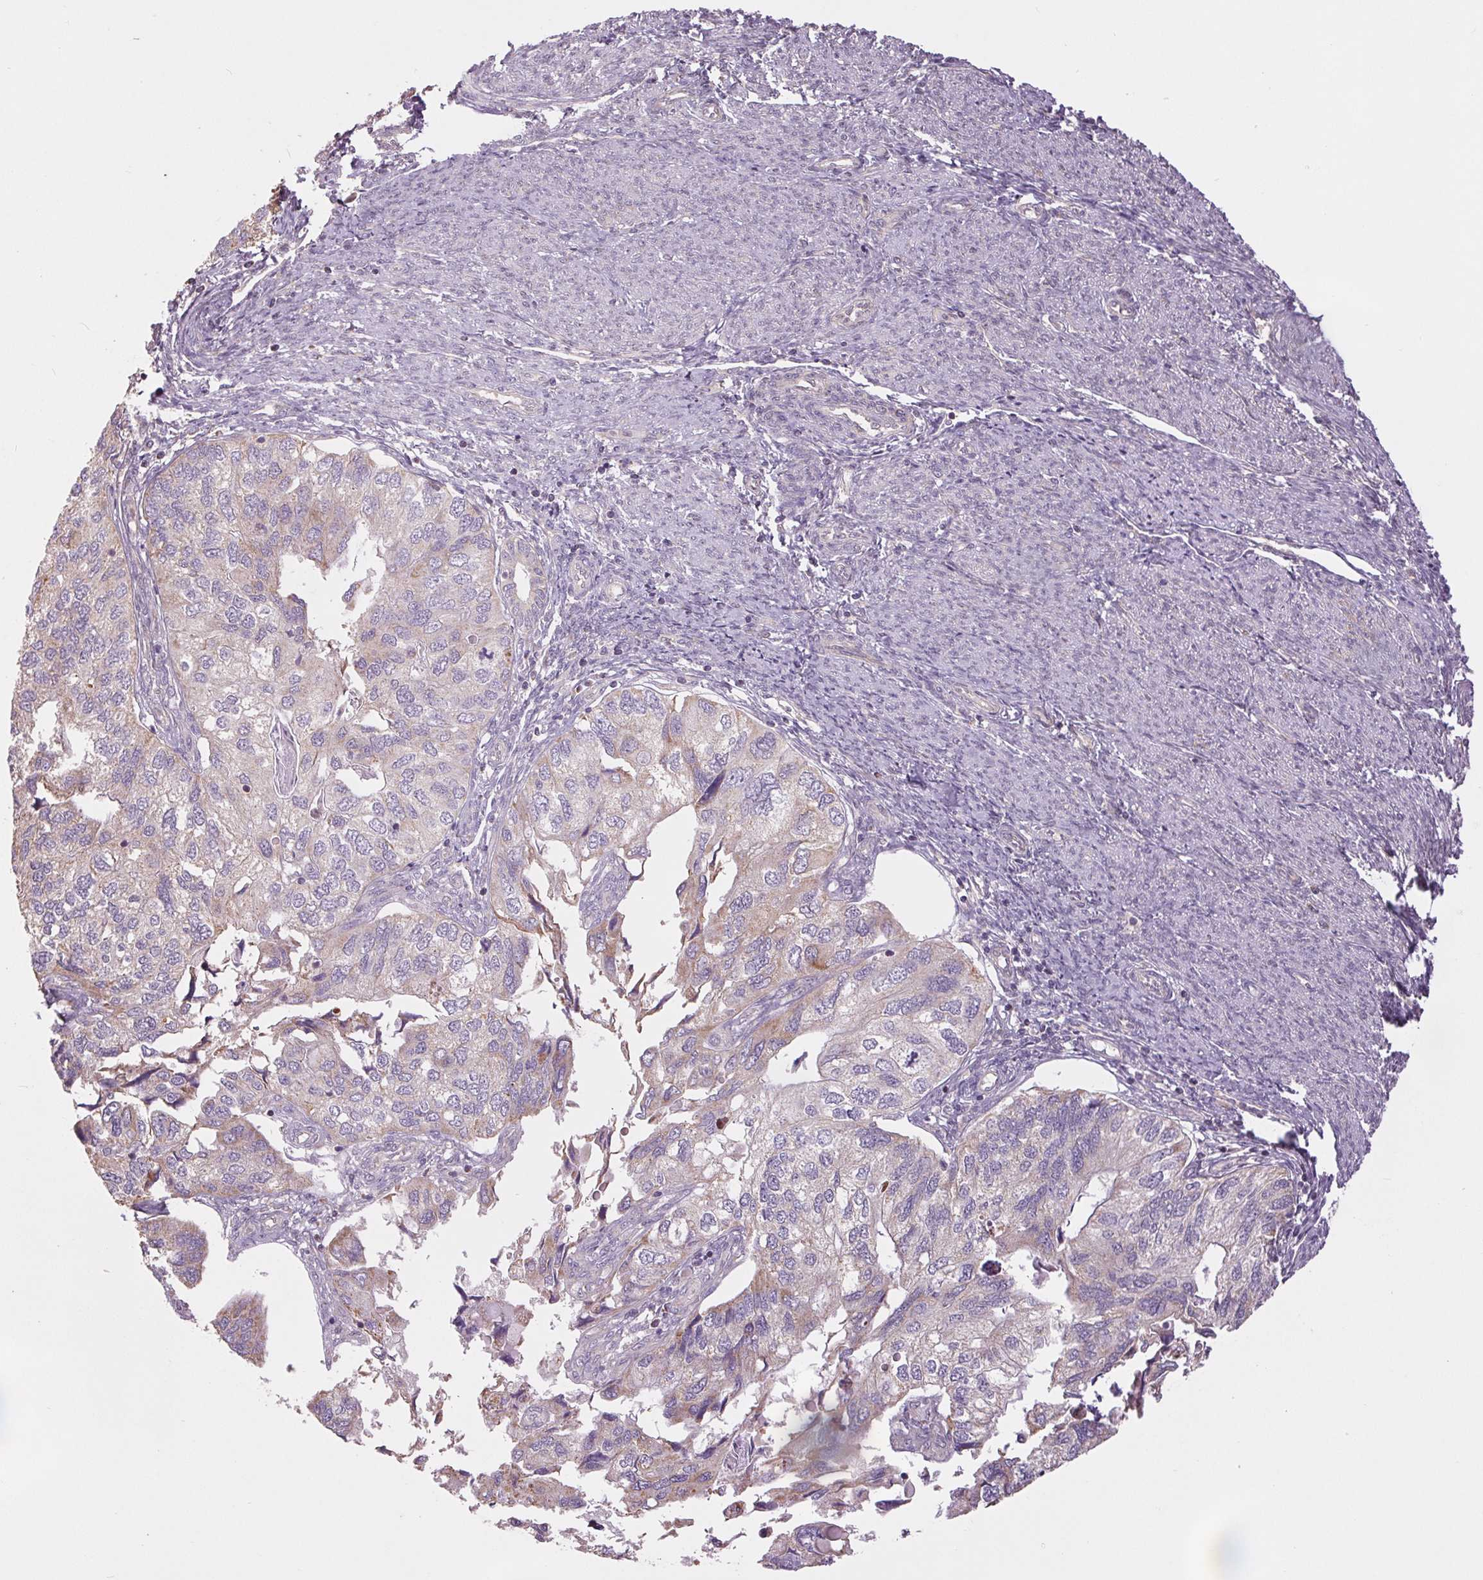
{"staining": {"intensity": "negative", "quantity": "none", "location": "none"}, "tissue": "endometrial cancer", "cell_type": "Tumor cells", "image_type": "cancer", "snomed": [{"axis": "morphology", "description": "Carcinoma, NOS"}, {"axis": "topography", "description": "Uterus"}], "caption": "The immunohistochemistry (IHC) histopathology image has no significant expression in tumor cells of carcinoma (endometrial) tissue. (DAB (3,3'-diaminobenzidine) immunohistochemistry visualized using brightfield microscopy, high magnification).", "gene": "MAP3K5", "patient": {"sex": "female", "age": 76}}